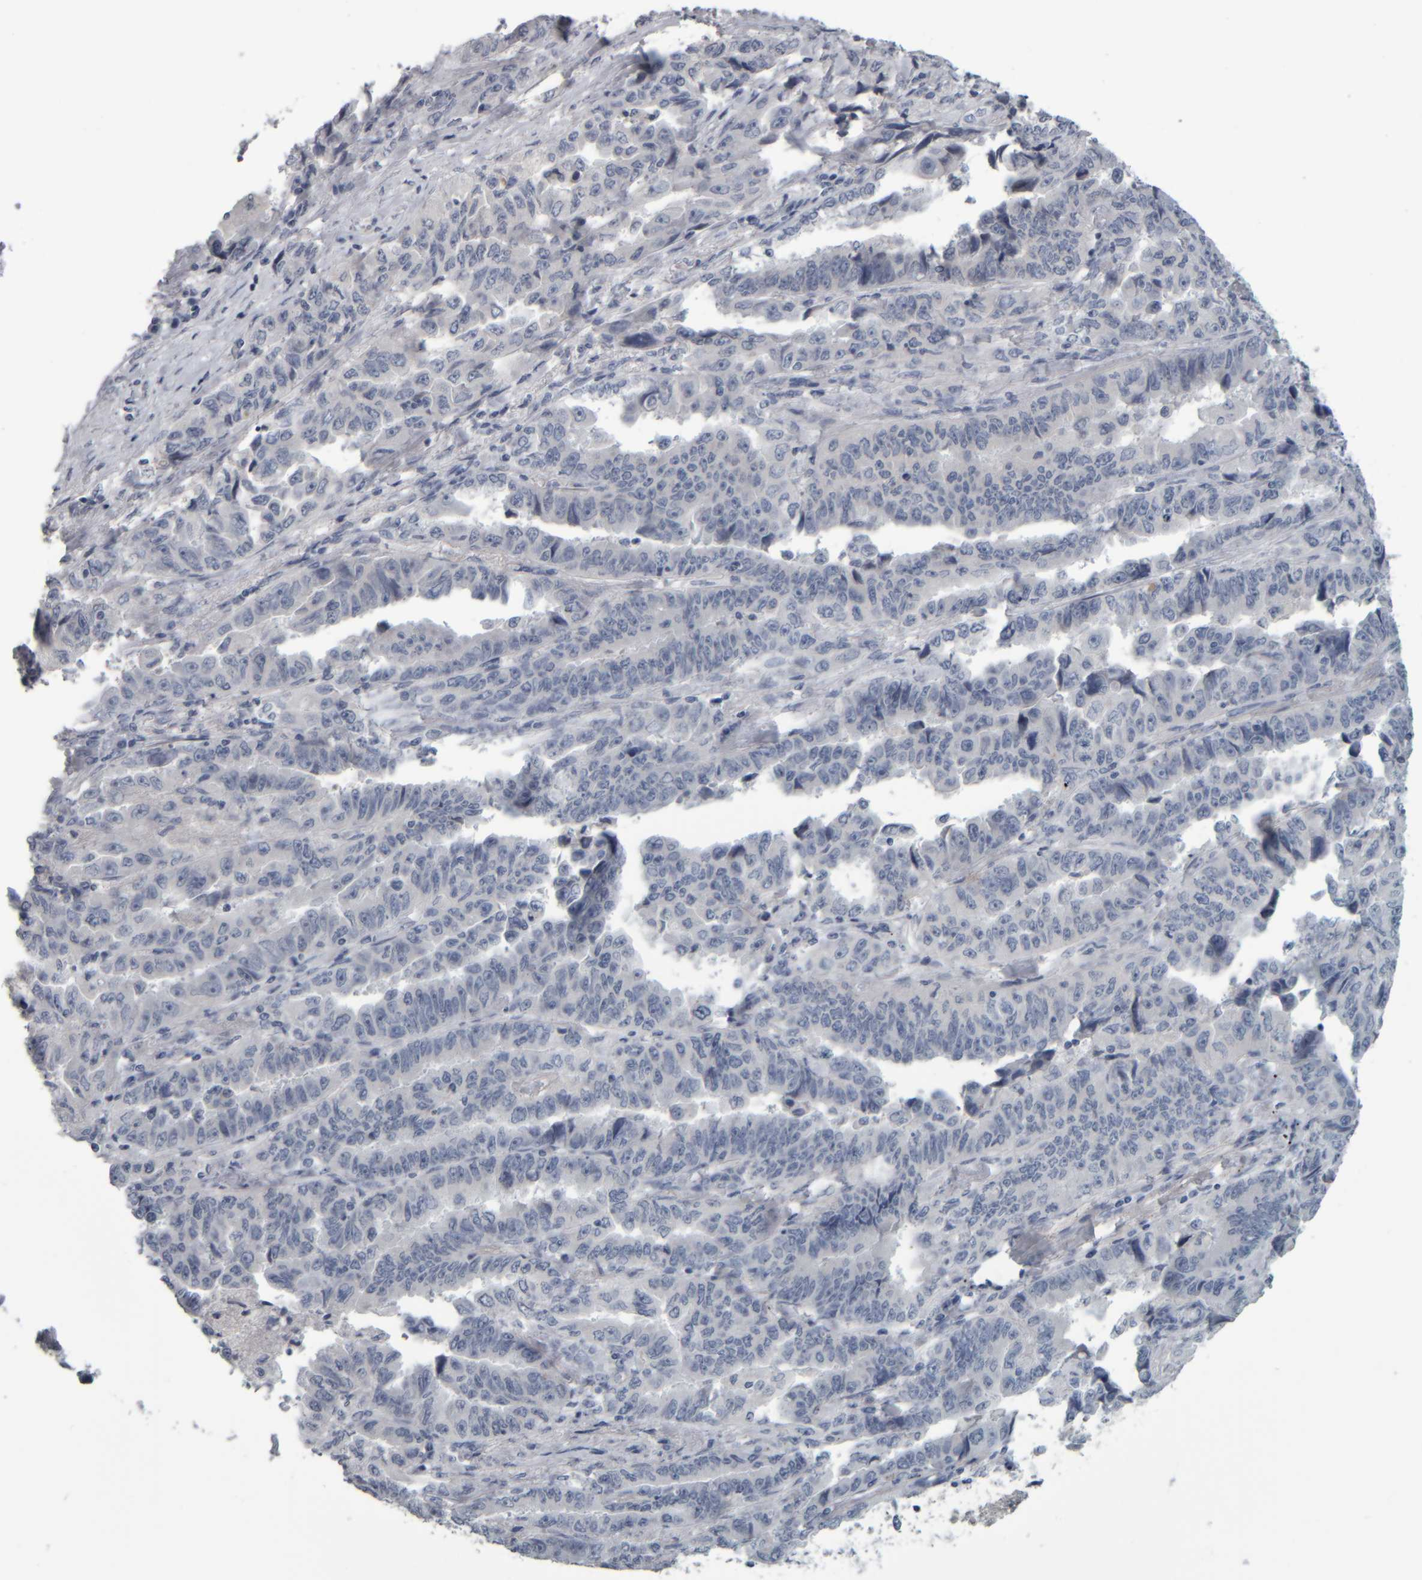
{"staining": {"intensity": "negative", "quantity": "none", "location": "none"}, "tissue": "lung cancer", "cell_type": "Tumor cells", "image_type": "cancer", "snomed": [{"axis": "morphology", "description": "Adenocarcinoma, NOS"}, {"axis": "topography", "description": "Lung"}], "caption": "DAB (3,3'-diaminobenzidine) immunohistochemical staining of adenocarcinoma (lung) shows no significant staining in tumor cells.", "gene": "CAVIN4", "patient": {"sex": "female", "age": 51}}